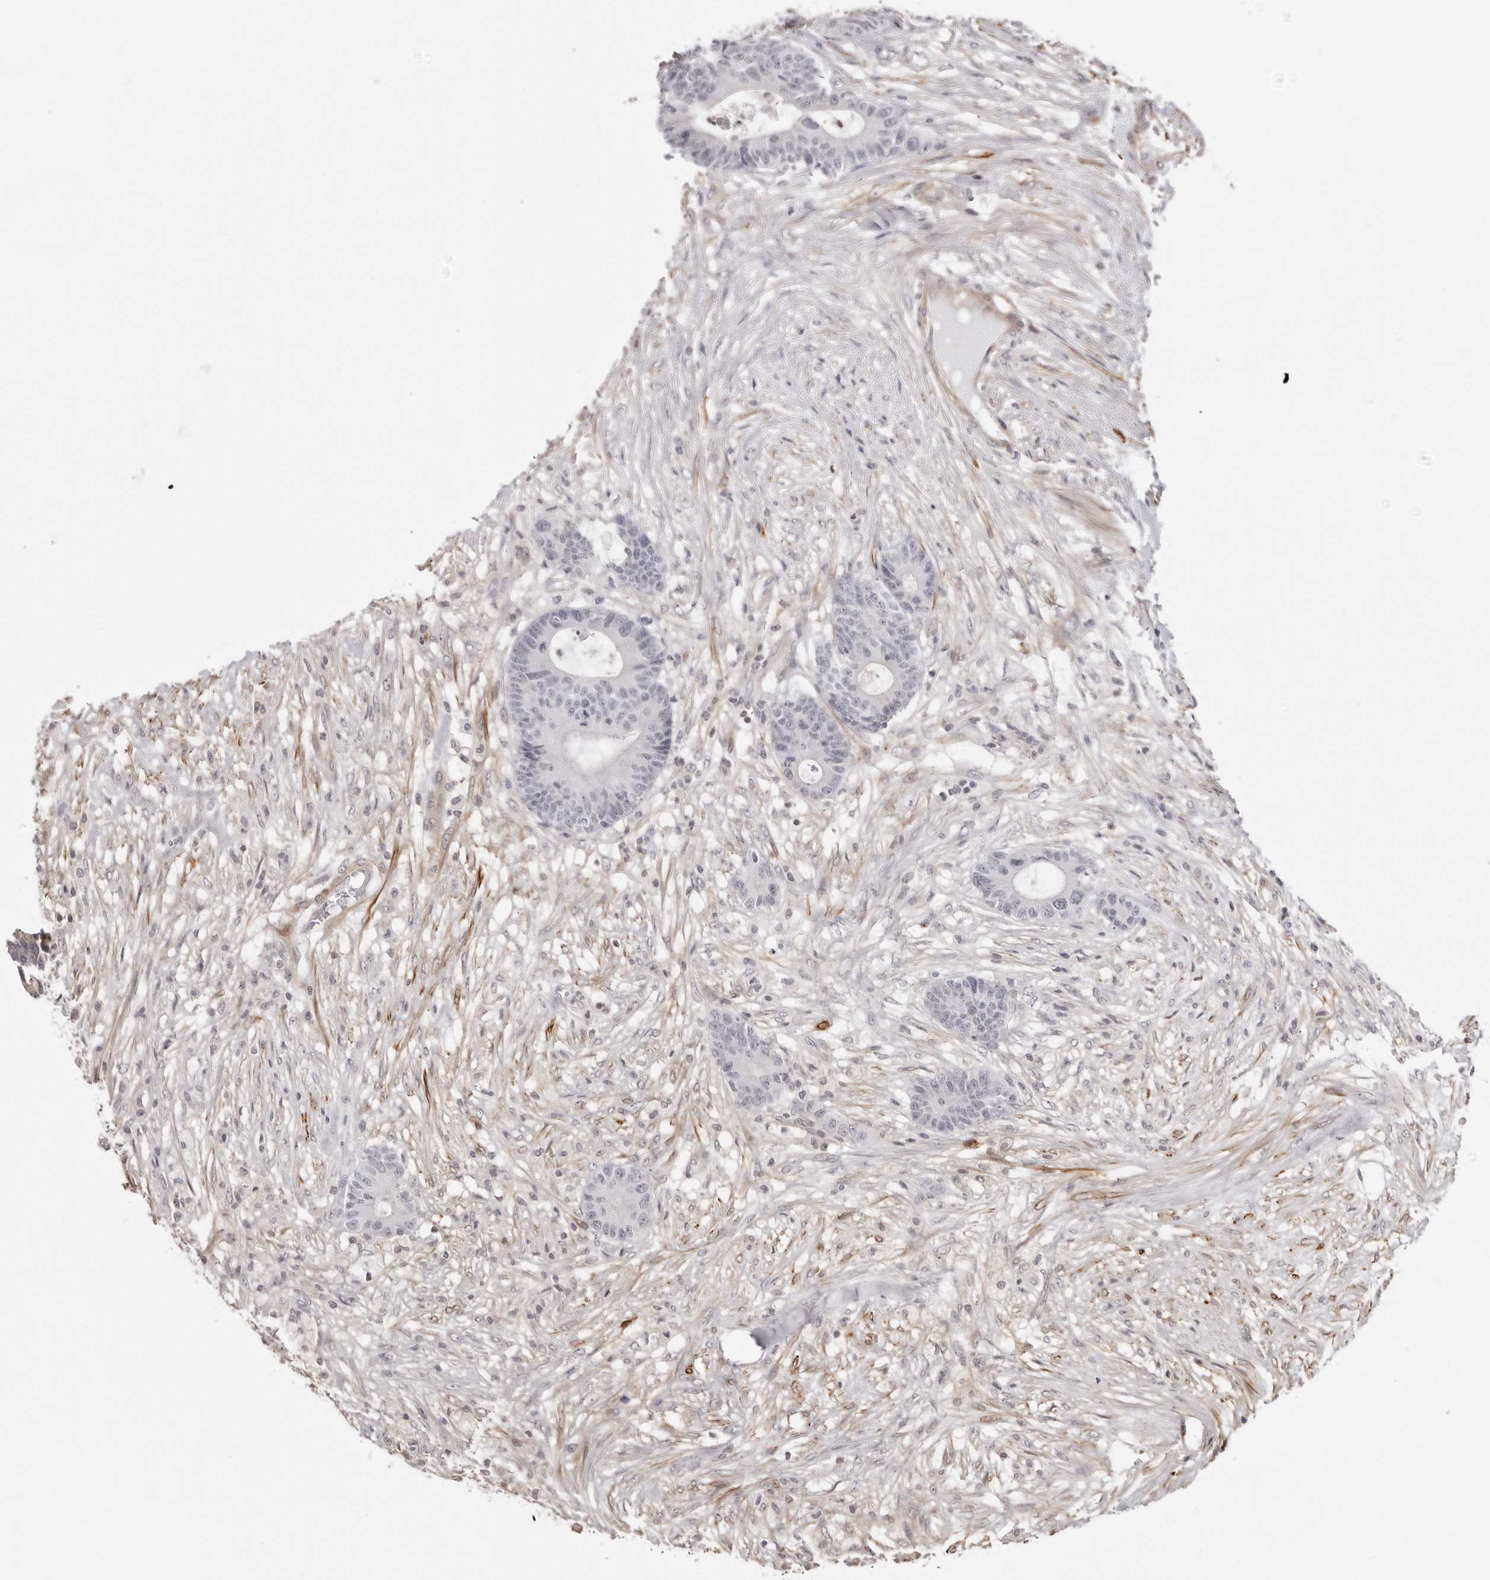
{"staining": {"intensity": "weak", "quantity": "<25%", "location": "cytoplasmic/membranous"}, "tissue": "colorectal cancer", "cell_type": "Tumor cells", "image_type": "cancer", "snomed": [{"axis": "morphology", "description": "Adenocarcinoma, NOS"}, {"axis": "topography", "description": "Colon"}], "caption": "Immunohistochemistry (IHC) histopathology image of neoplastic tissue: human colorectal cancer stained with DAB (3,3'-diaminobenzidine) exhibits no significant protein positivity in tumor cells.", "gene": "UNK", "patient": {"sex": "female", "age": 84}}